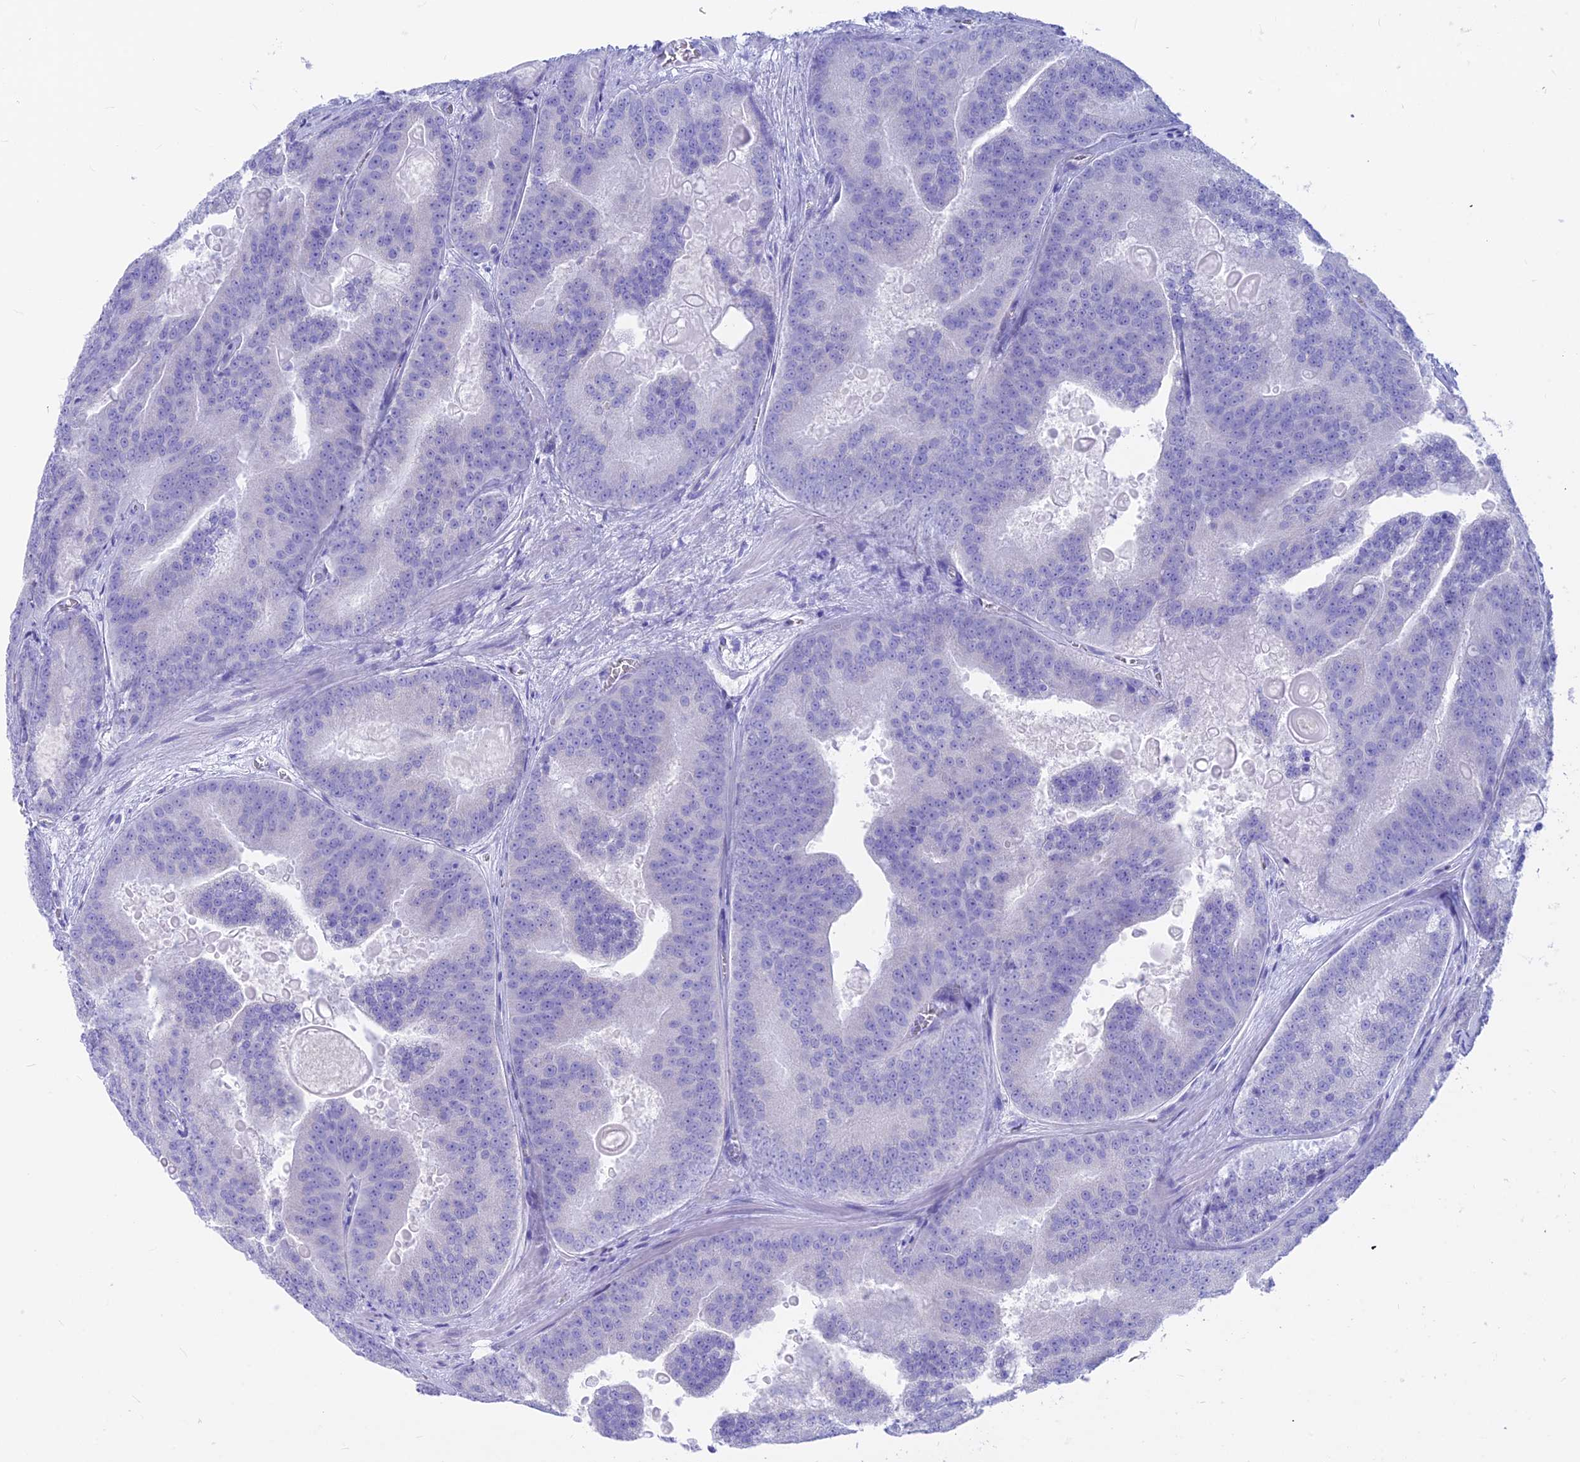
{"staining": {"intensity": "negative", "quantity": "none", "location": "none"}, "tissue": "prostate cancer", "cell_type": "Tumor cells", "image_type": "cancer", "snomed": [{"axis": "morphology", "description": "Adenocarcinoma, High grade"}, {"axis": "topography", "description": "Prostate"}], "caption": "Tumor cells show no significant protein positivity in adenocarcinoma (high-grade) (prostate). (DAB (3,3'-diaminobenzidine) immunohistochemistry (IHC) with hematoxylin counter stain).", "gene": "GNGT2", "patient": {"sex": "male", "age": 61}}